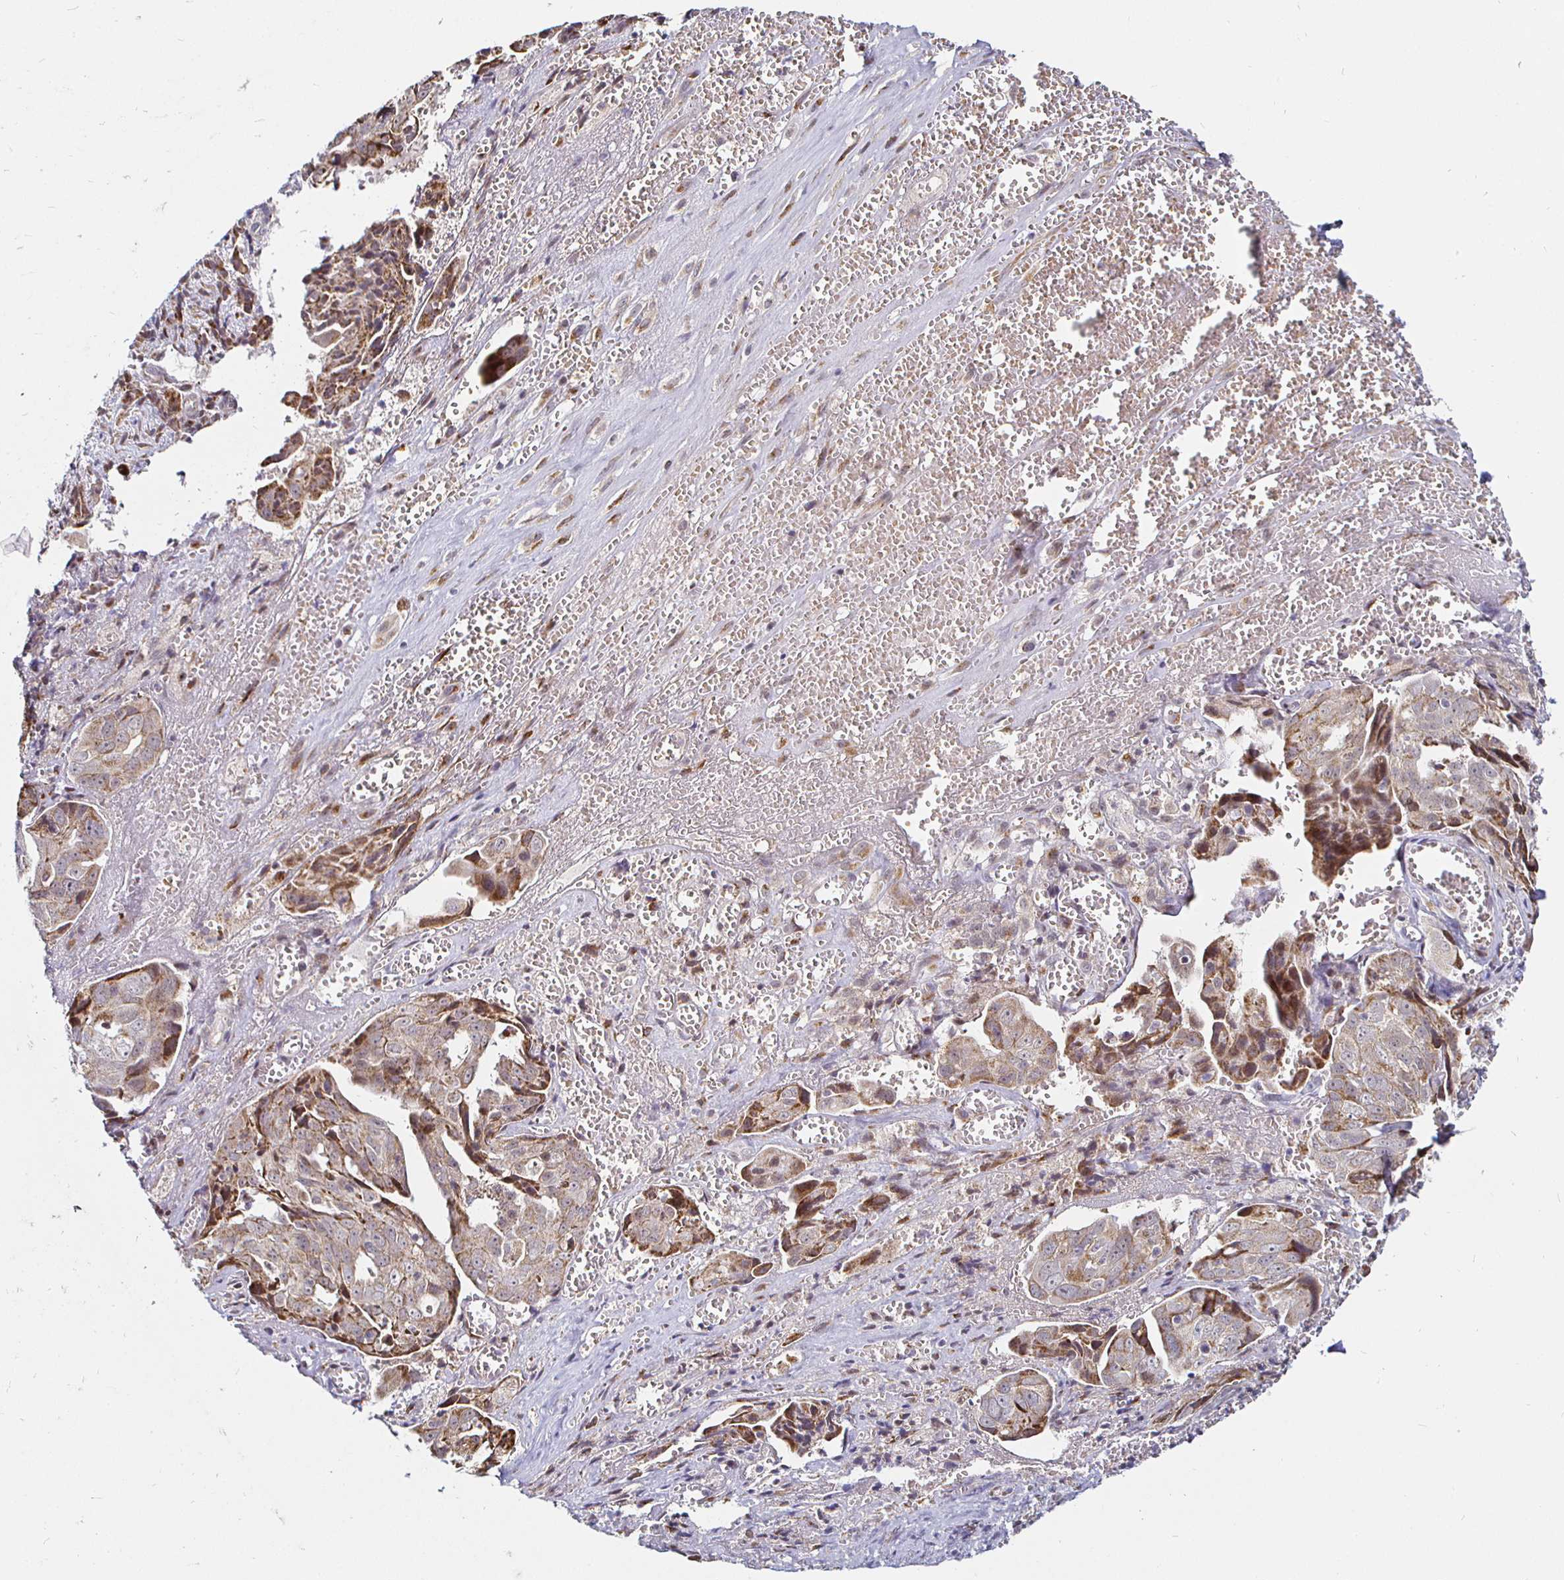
{"staining": {"intensity": "moderate", "quantity": ">75%", "location": "cytoplasmic/membranous"}, "tissue": "ovarian cancer", "cell_type": "Tumor cells", "image_type": "cancer", "snomed": [{"axis": "morphology", "description": "Carcinoma, endometroid"}, {"axis": "topography", "description": "Ovary"}], "caption": "Immunohistochemistry histopathology image of human ovarian cancer (endometroid carcinoma) stained for a protein (brown), which shows medium levels of moderate cytoplasmic/membranous staining in about >75% of tumor cells.", "gene": "ATG3", "patient": {"sex": "female", "age": 70}}